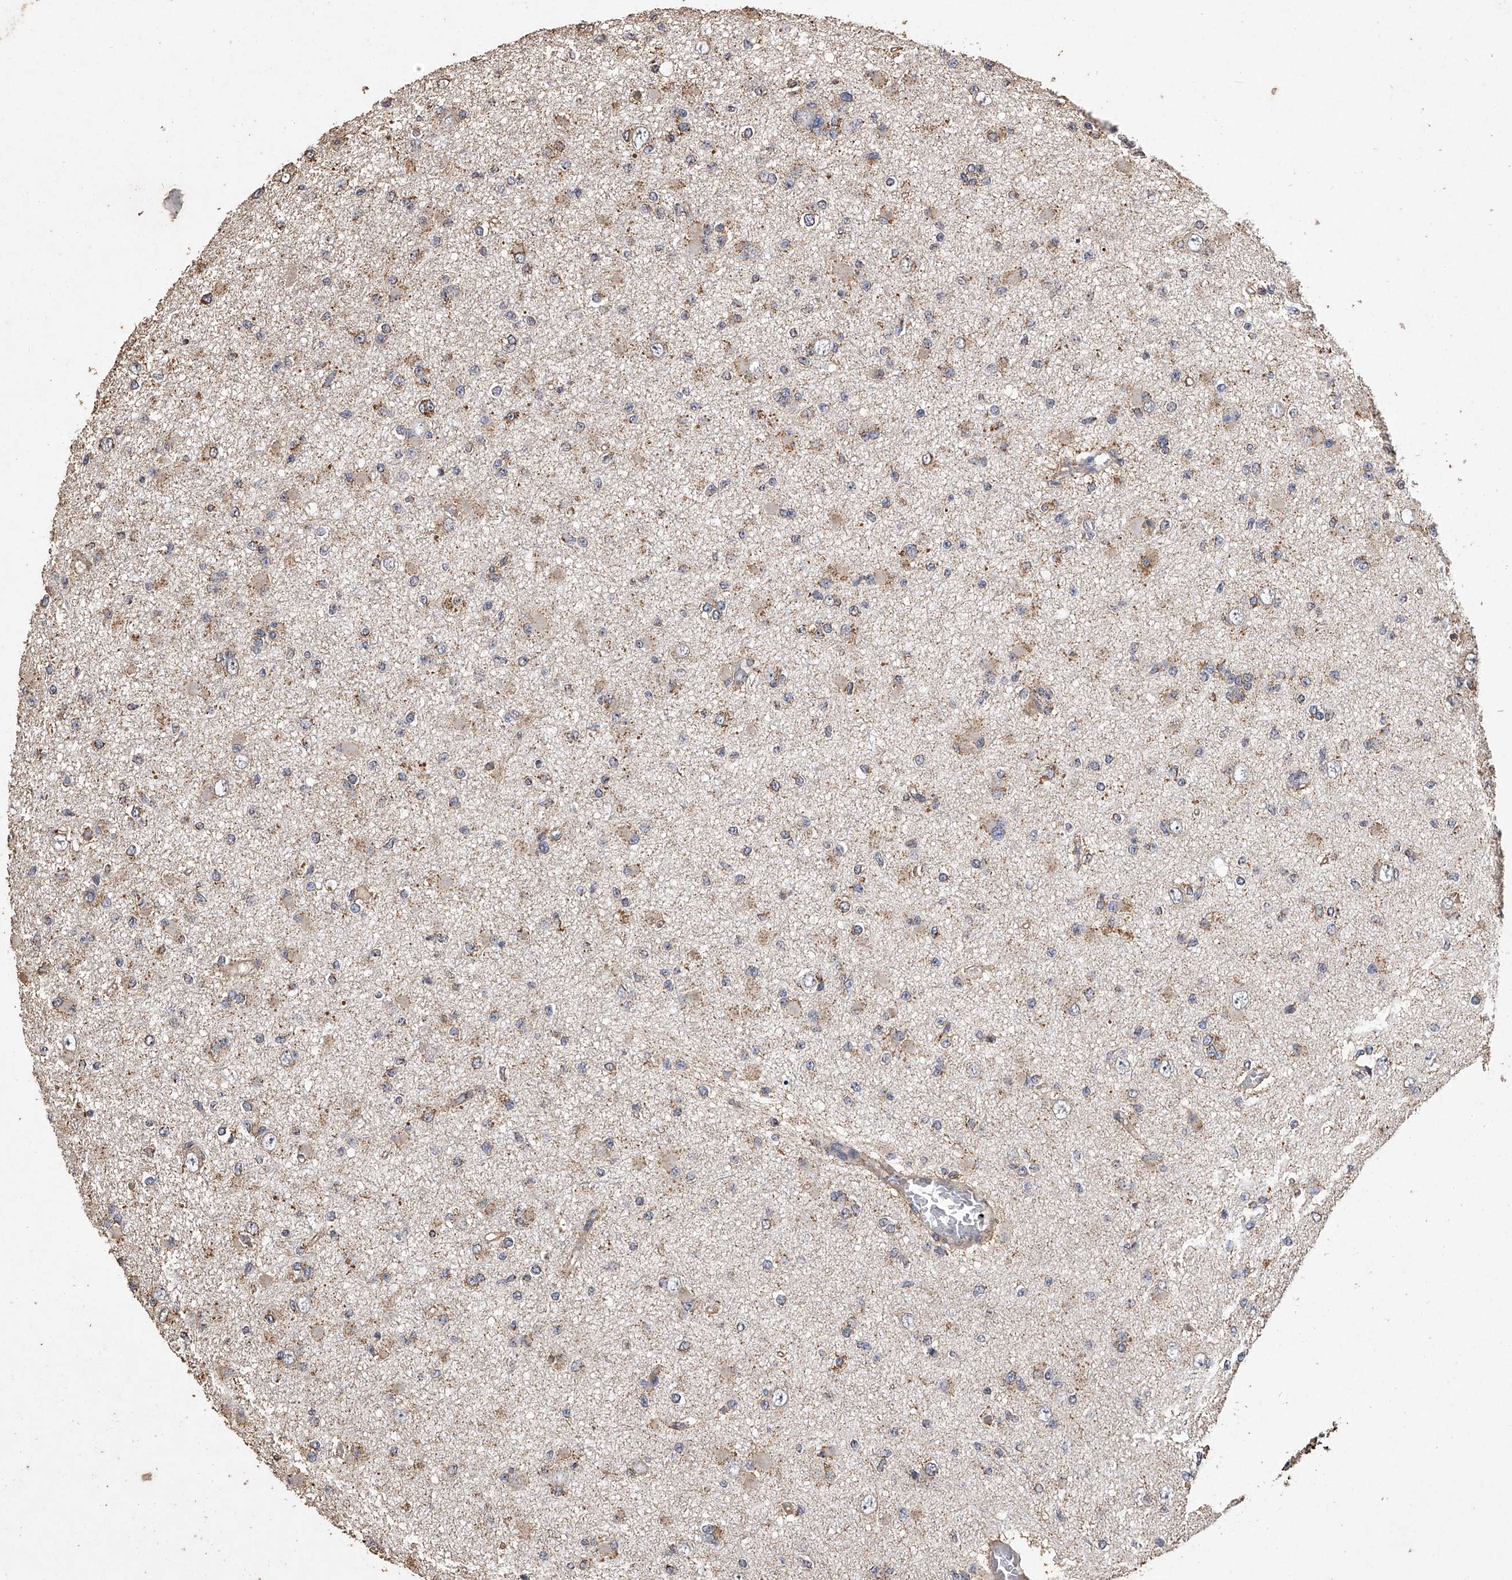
{"staining": {"intensity": "moderate", "quantity": "25%-75%", "location": "cytoplasmic/membranous"}, "tissue": "glioma", "cell_type": "Tumor cells", "image_type": "cancer", "snomed": [{"axis": "morphology", "description": "Glioma, malignant, Low grade"}, {"axis": "topography", "description": "Brain"}], "caption": "Glioma stained for a protein (brown) shows moderate cytoplasmic/membranous positive positivity in about 25%-75% of tumor cells.", "gene": "MRPL28", "patient": {"sex": "female", "age": 22}}